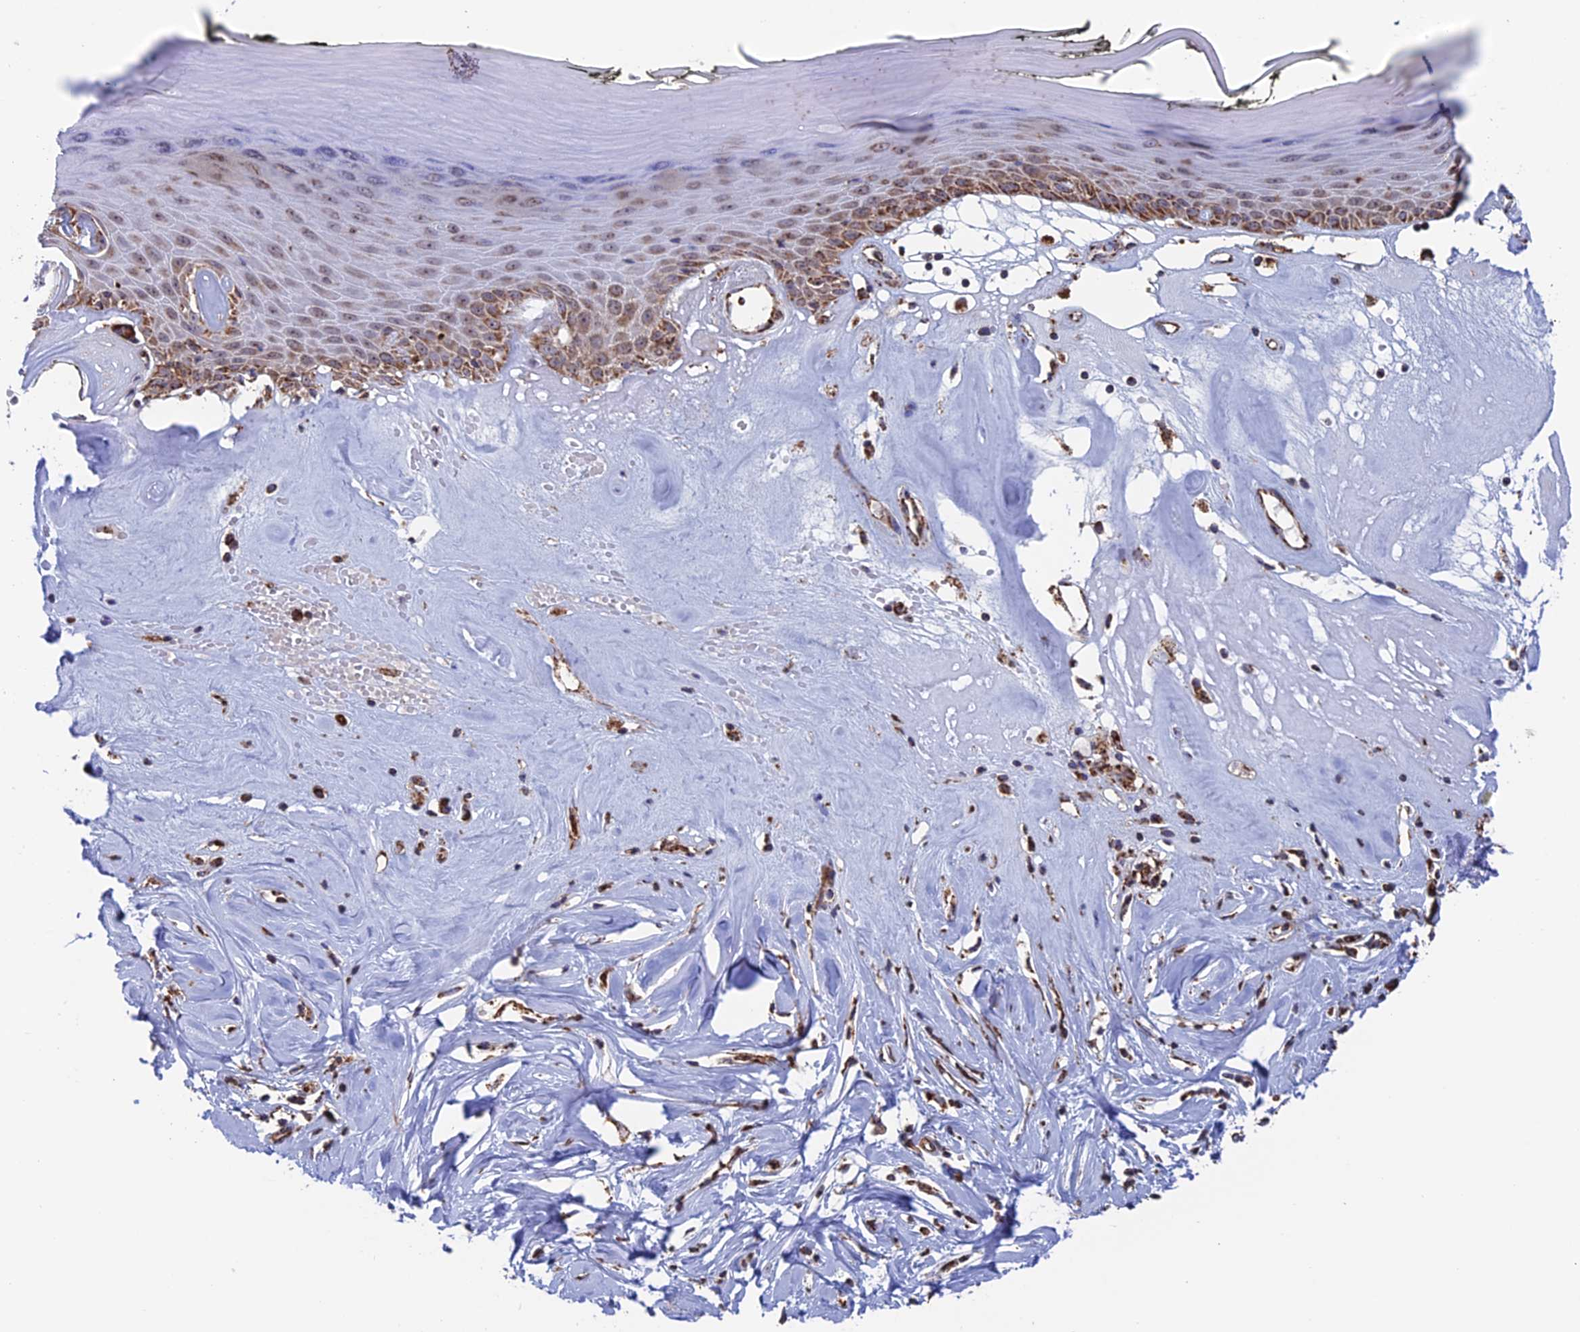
{"staining": {"intensity": "moderate", "quantity": "25%-75%", "location": "cytoplasmic/membranous"}, "tissue": "skin", "cell_type": "Epidermal cells", "image_type": "normal", "snomed": [{"axis": "morphology", "description": "Normal tissue, NOS"}, {"axis": "morphology", "description": "Inflammation, NOS"}, {"axis": "topography", "description": "Vulva"}], "caption": "Immunohistochemical staining of normal skin displays moderate cytoplasmic/membranous protein staining in approximately 25%-75% of epidermal cells. (Stains: DAB (3,3'-diaminobenzidine) in brown, nuclei in blue, Microscopy: brightfield microscopy at high magnification).", "gene": "DTYMK", "patient": {"sex": "female", "age": 84}}